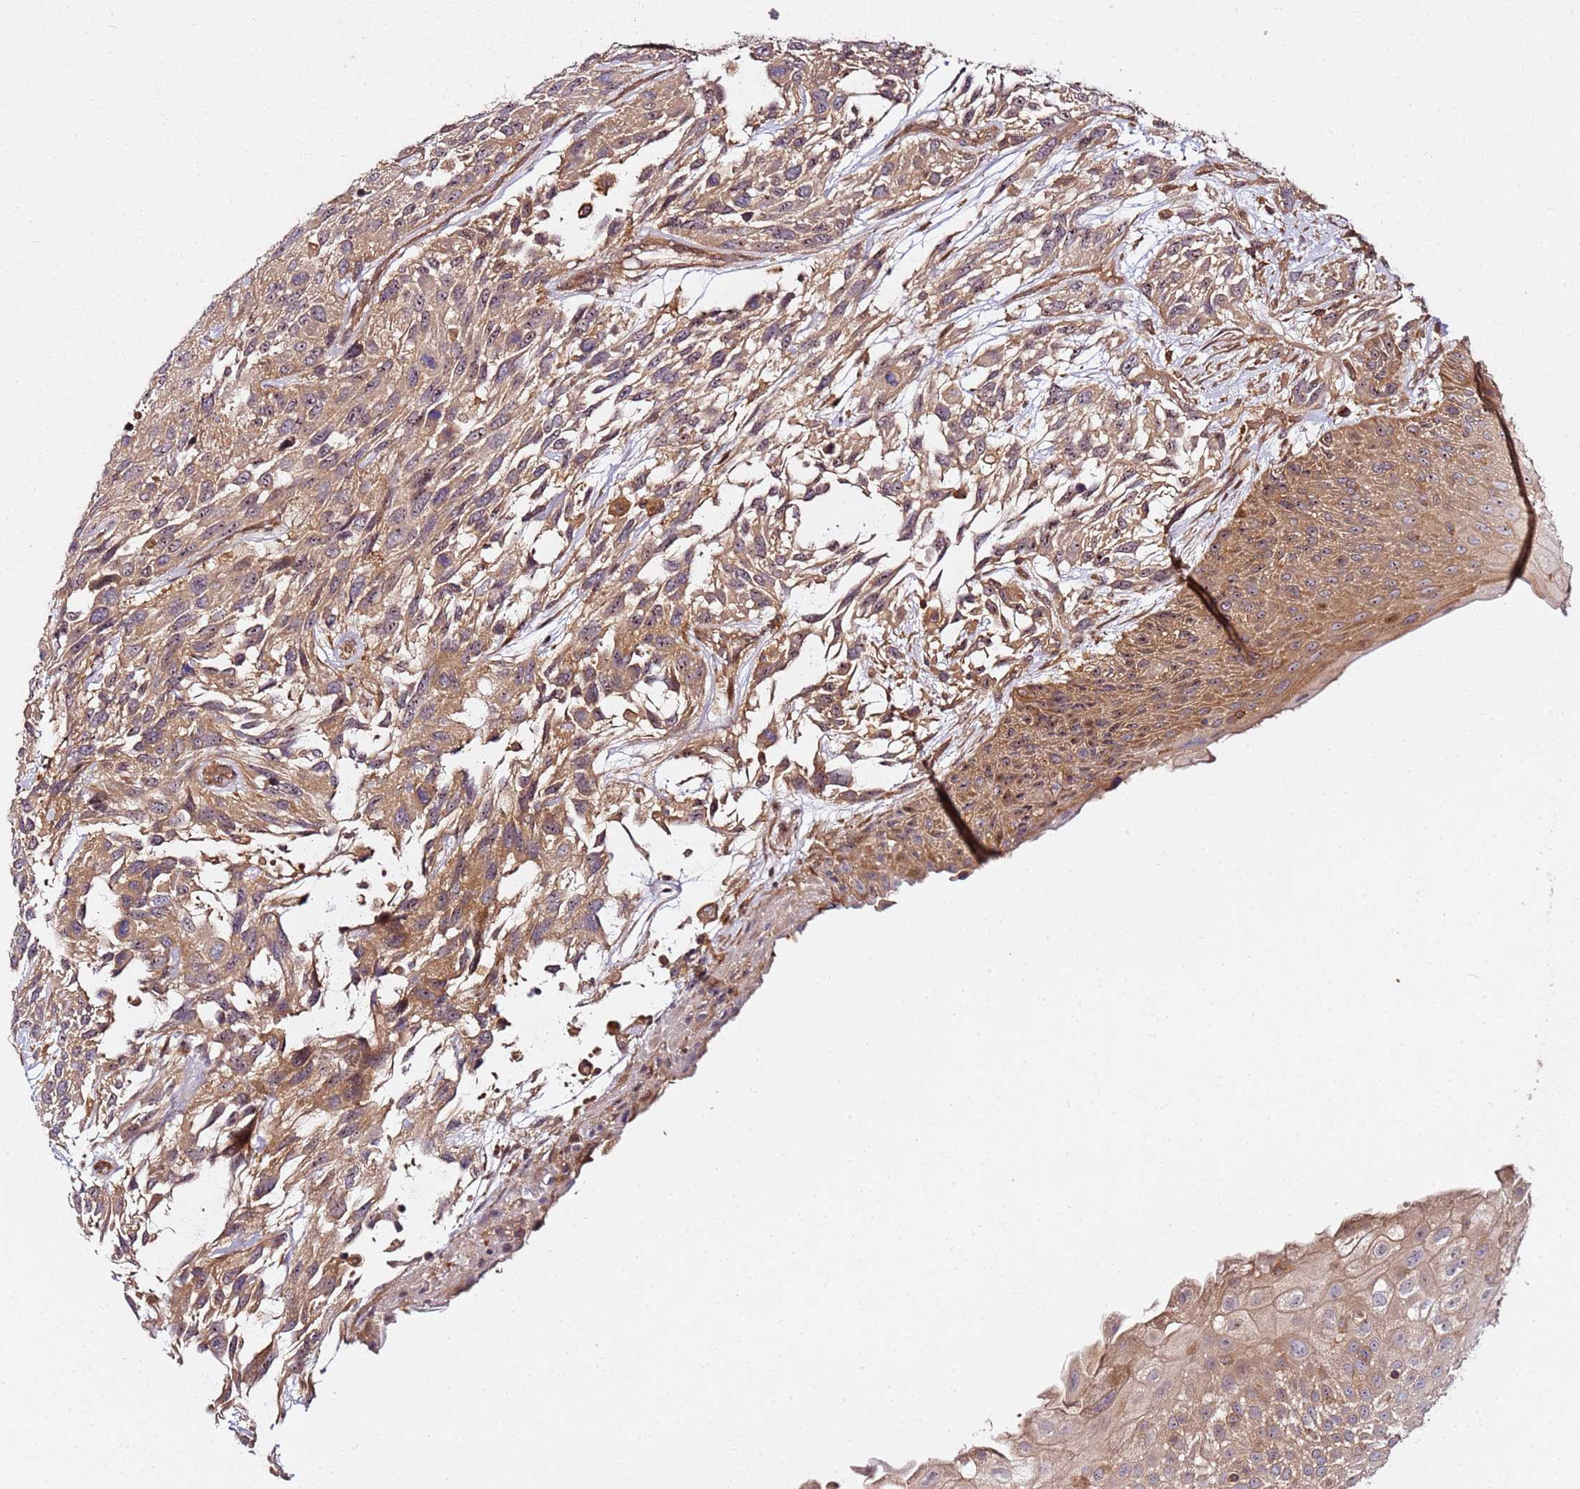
{"staining": {"intensity": "moderate", "quantity": ">75%", "location": "cytoplasmic/membranous,nuclear"}, "tissue": "urothelial cancer", "cell_type": "Tumor cells", "image_type": "cancer", "snomed": [{"axis": "morphology", "description": "Urothelial carcinoma, High grade"}, {"axis": "topography", "description": "Urinary bladder"}], "caption": "Immunohistochemical staining of urothelial carcinoma (high-grade) demonstrates medium levels of moderate cytoplasmic/membranous and nuclear protein positivity in approximately >75% of tumor cells.", "gene": "PRMT7", "patient": {"sex": "female", "age": 70}}